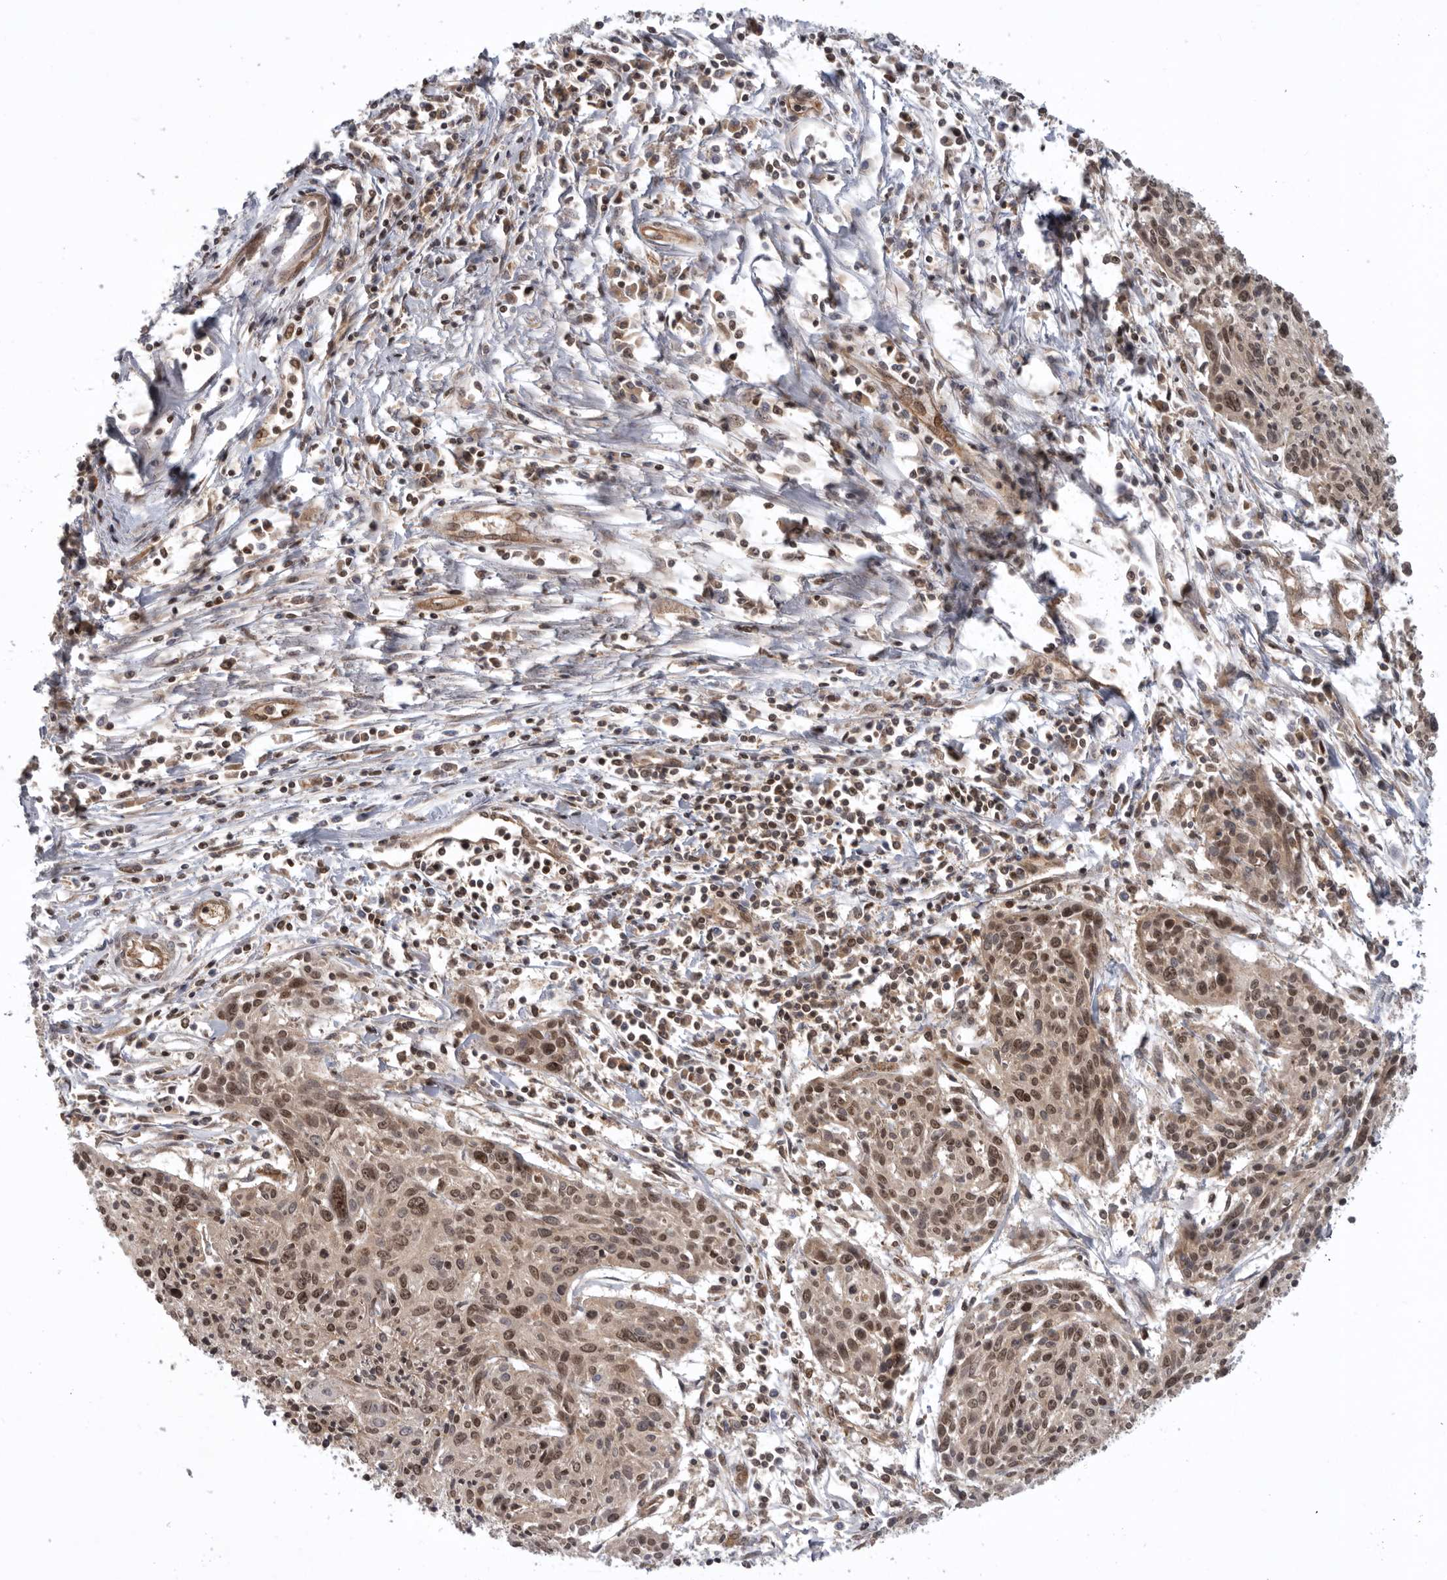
{"staining": {"intensity": "moderate", "quantity": ">75%", "location": "cytoplasmic/membranous,nuclear"}, "tissue": "cervical cancer", "cell_type": "Tumor cells", "image_type": "cancer", "snomed": [{"axis": "morphology", "description": "Squamous cell carcinoma, NOS"}, {"axis": "topography", "description": "Cervix"}], "caption": "Brown immunohistochemical staining in human cervical cancer reveals moderate cytoplasmic/membranous and nuclear positivity in approximately >75% of tumor cells.", "gene": "DHDDS", "patient": {"sex": "female", "age": 51}}